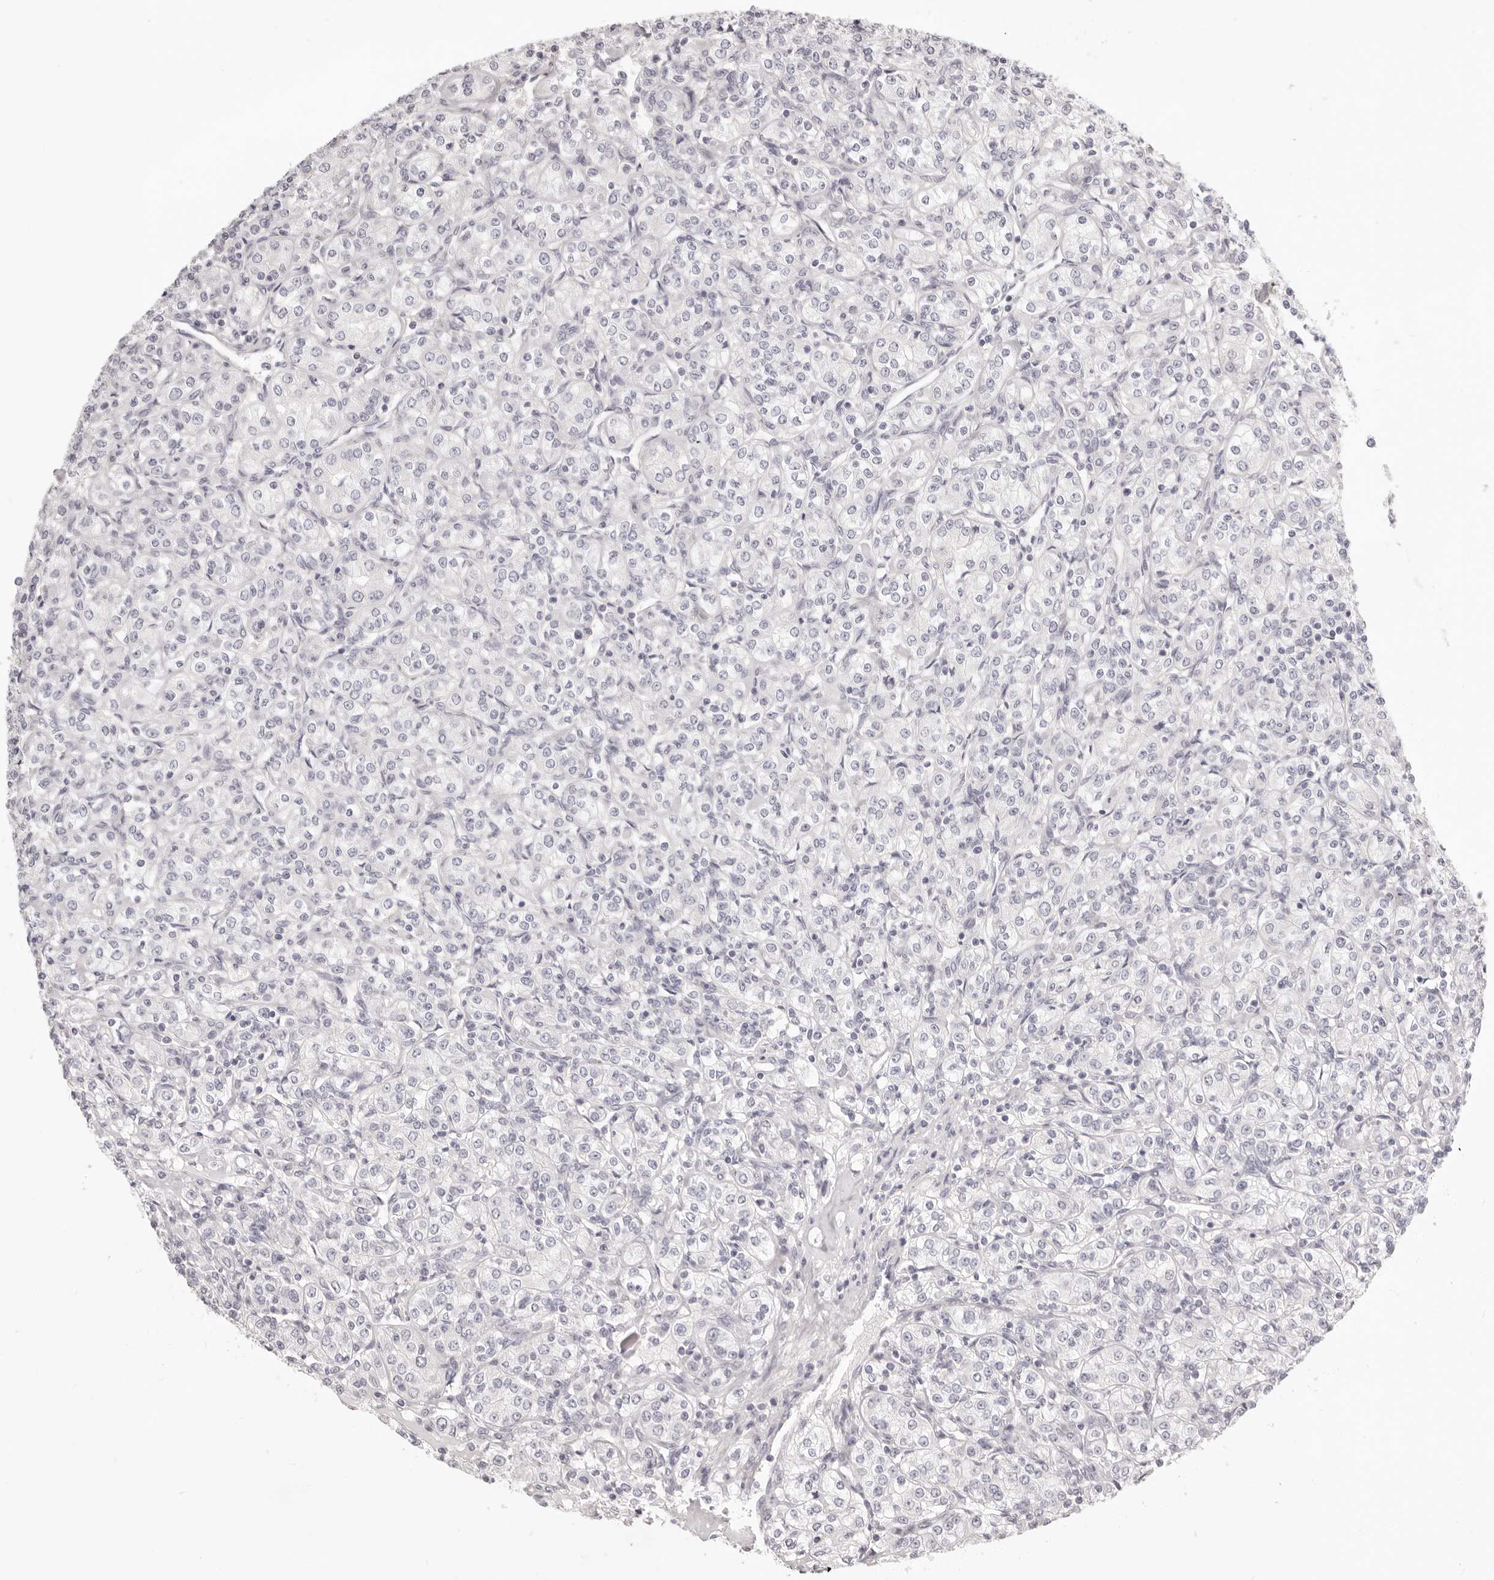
{"staining": {"intensity": "negative", "quantity": "none", "location": "none"}, "tissue": "renal cancer", "cell_type": "Tumor cells", "image_type": "cancer", "snomed": [{"axis": "morphology", "description": "Adenocarcinoma, NOS"}, {"axis": "topography", "description": "Kidney"}], "caption": "Tumor cells show no significant staining in renal adenocarcinoma.", "gene": "FABP1", "patient": {"sex": "male", "age": 77}}